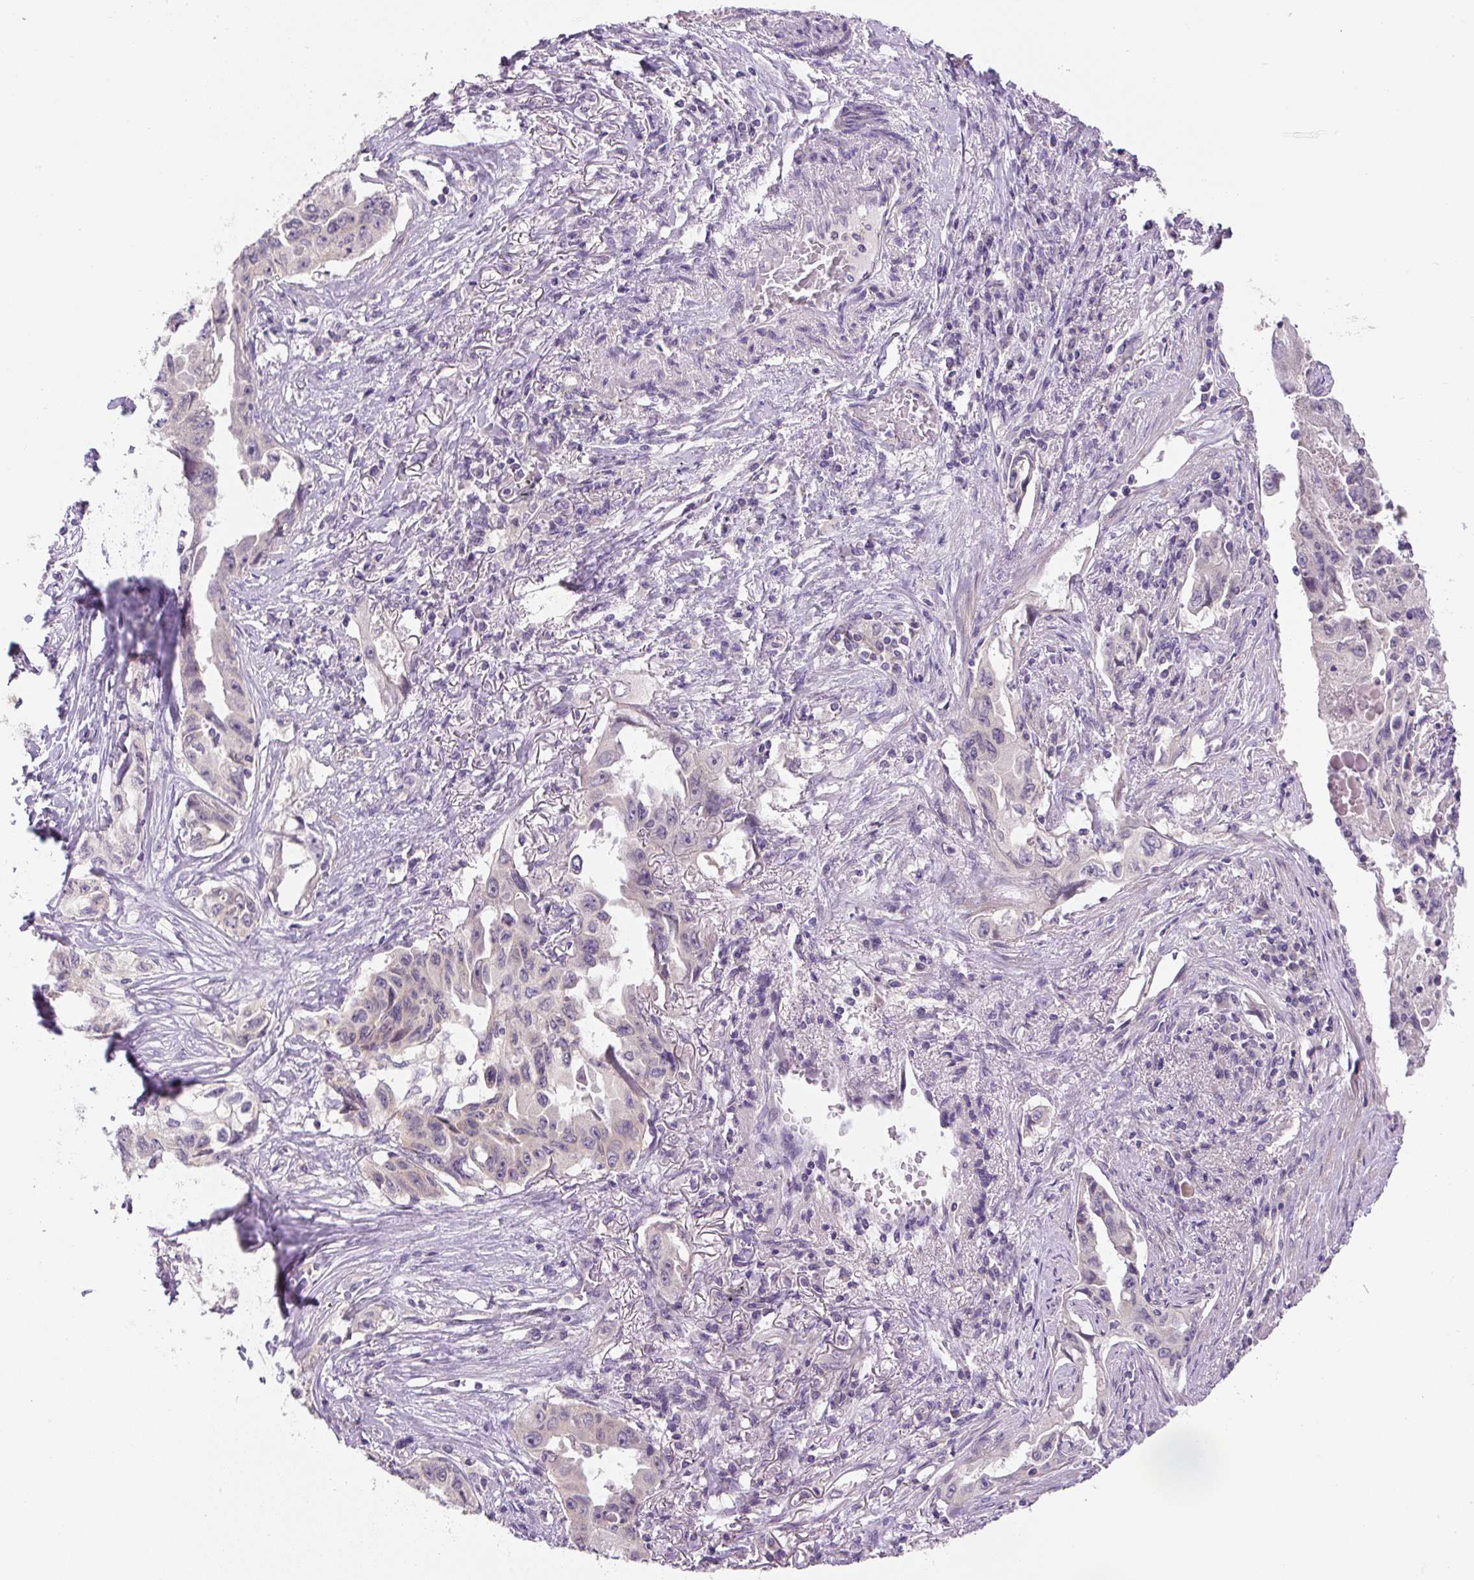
{"staining": {"intensity": "negative", "quantity": "none", "location": "none"}, "tissue": "lung cancer", "cell_type": "Tumor cells", "image_type": "cancer", "snomed": [{"axis": "morphology", "description": "Adenocarcinoma, NOS"}, {"axis": "topography", "description": "Lung"}], "caption": "Immunohistochemistry (IHC) photomicrograph of neoplastic tissue: lung cancer stained with DAB shows no significant protein staining in tumor cells. (IHC, brightfield microscopy, high magnification).", "gene": "UBL3", "patient": {"sex": "female", "age": 51}}